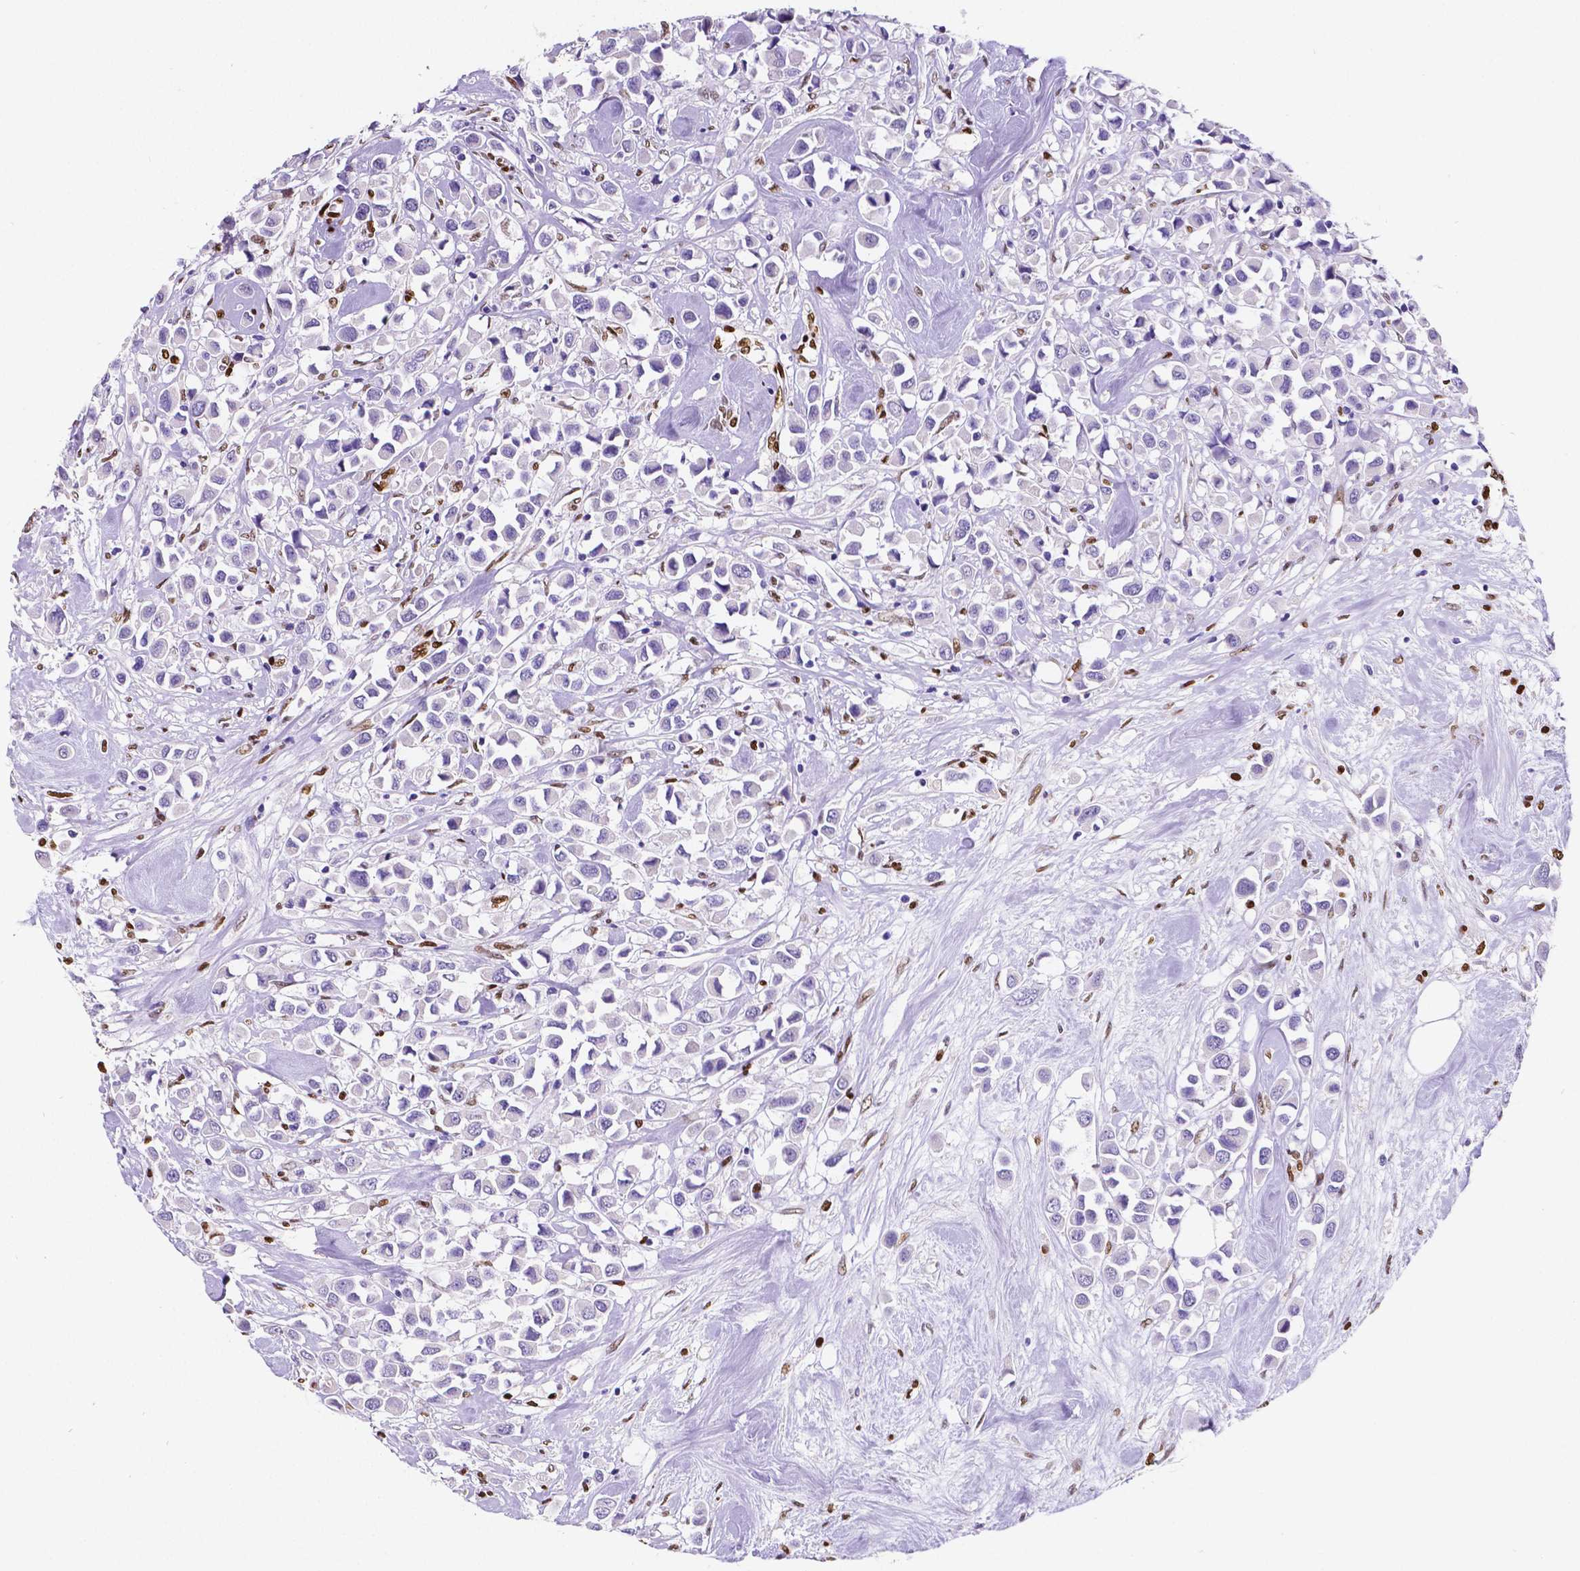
{"staining": {"intensity": "negative", "quantity": "none", "location": "none"}, "tissue": "breast cancer", "cell_type": "Tumor cells", "image_type": "cancer", "snomed": [{"axis": "morphology", "description": "Duct carcinoma"}, {"axis": "topography", "description": "Breast"}], "caption": "There is no significant staining in tumor cells of breast cancer (infiltrating ductal carcinoma).", "gene": "MEF2C", "patient": {"sex": "female", "age": 61}}